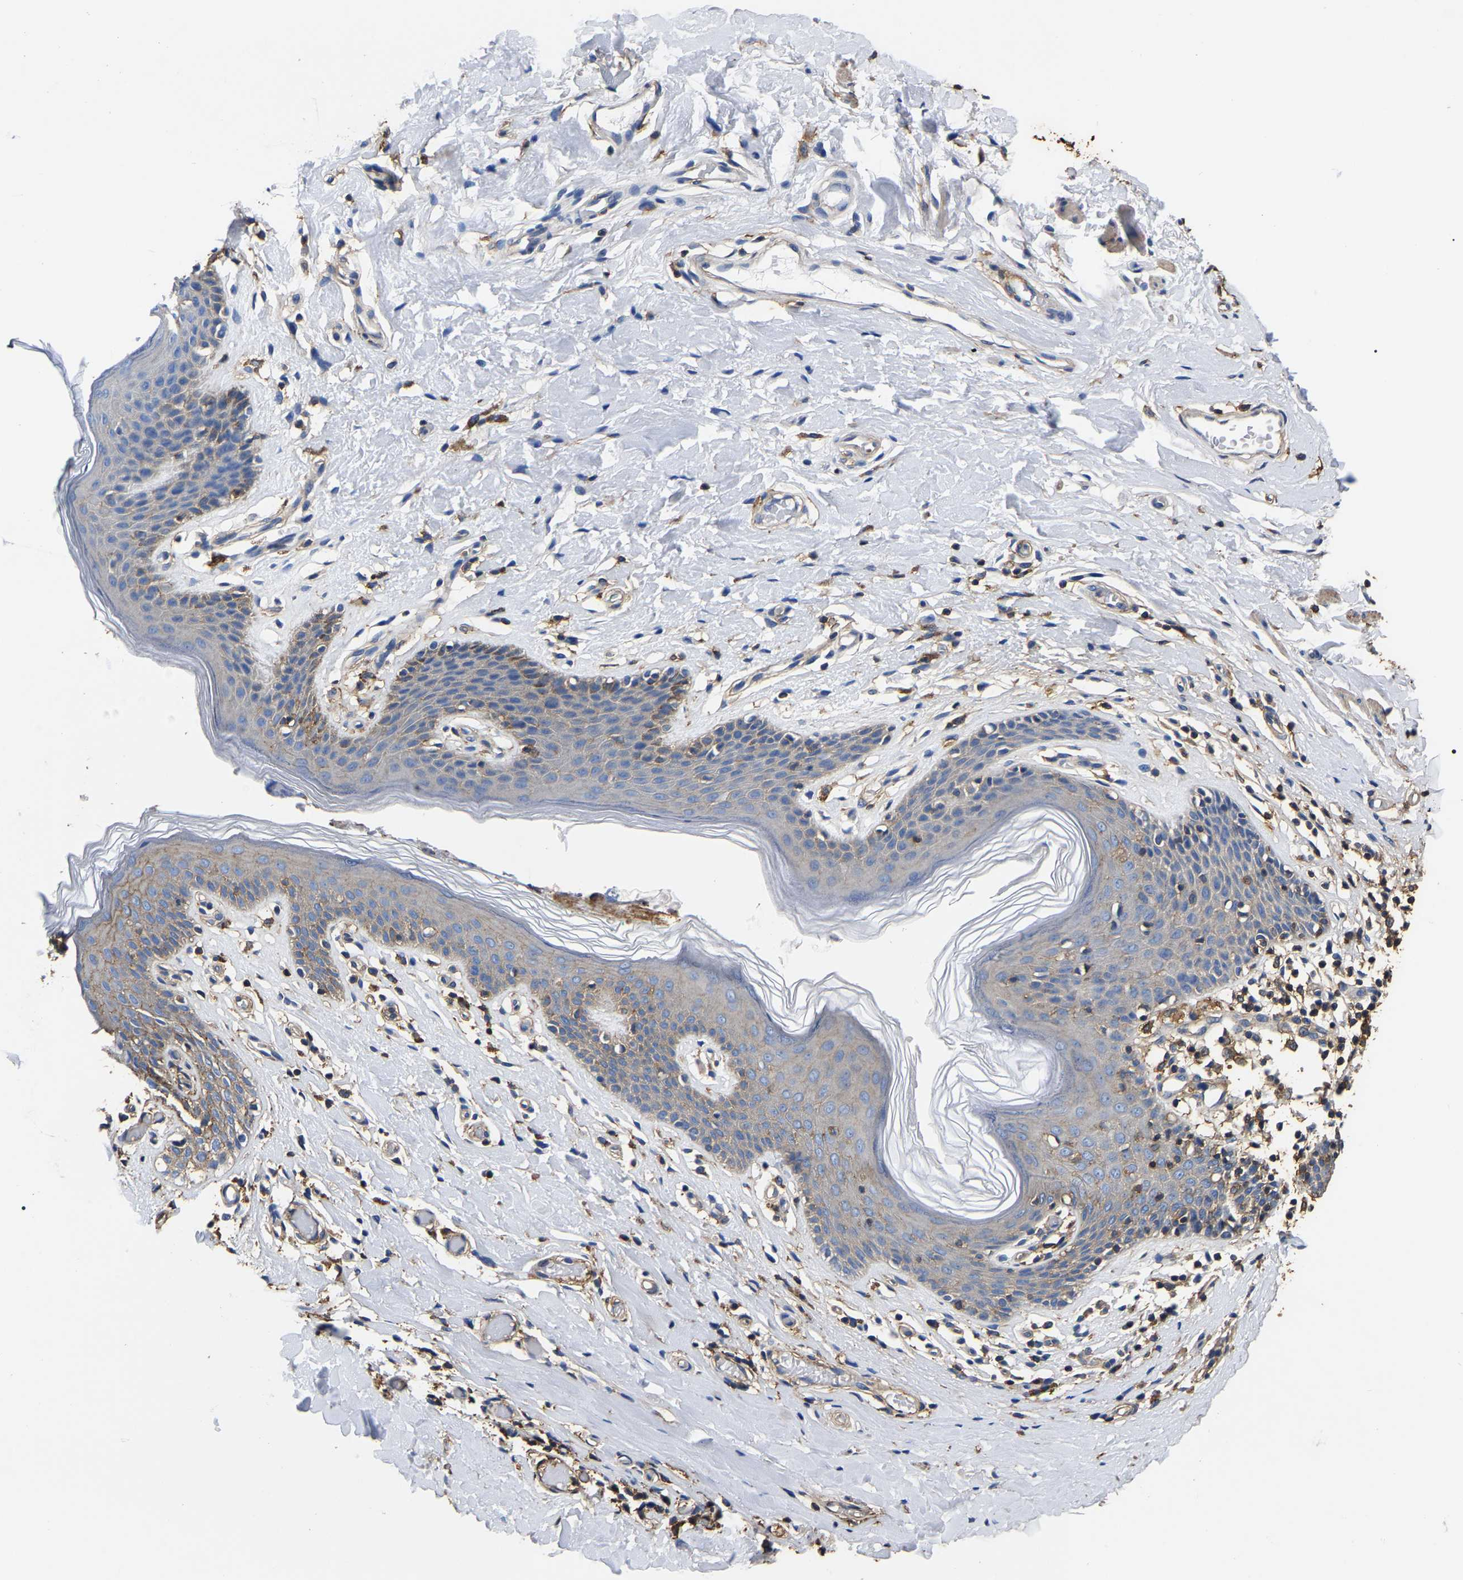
{"staining": {"intensity": "moderate", "quantity": "25%-75%", "location": "cytoplasmic/membranous"}, "tissue": "skin", "cell_type": "Epidermal cells", "image_type": "normal", "snomed": [{"axis": "morphology", "description": "Normal tissue, NOS"}, {"axis": "topography", "description": "Vulva"}], "caption": "DAB (3,3'-diaminobenzidine) immunohistochemical staining of unremarkable human skin demonstrates moderate cytoplasmic/membranous protein positivity in approximately 25%-75% of epidermal cells. (brown staining indicates protein expression, while blue staining denotes nuclei).", "gene": "ARMT1", "patient": {"sex": "female", "age": 66}}